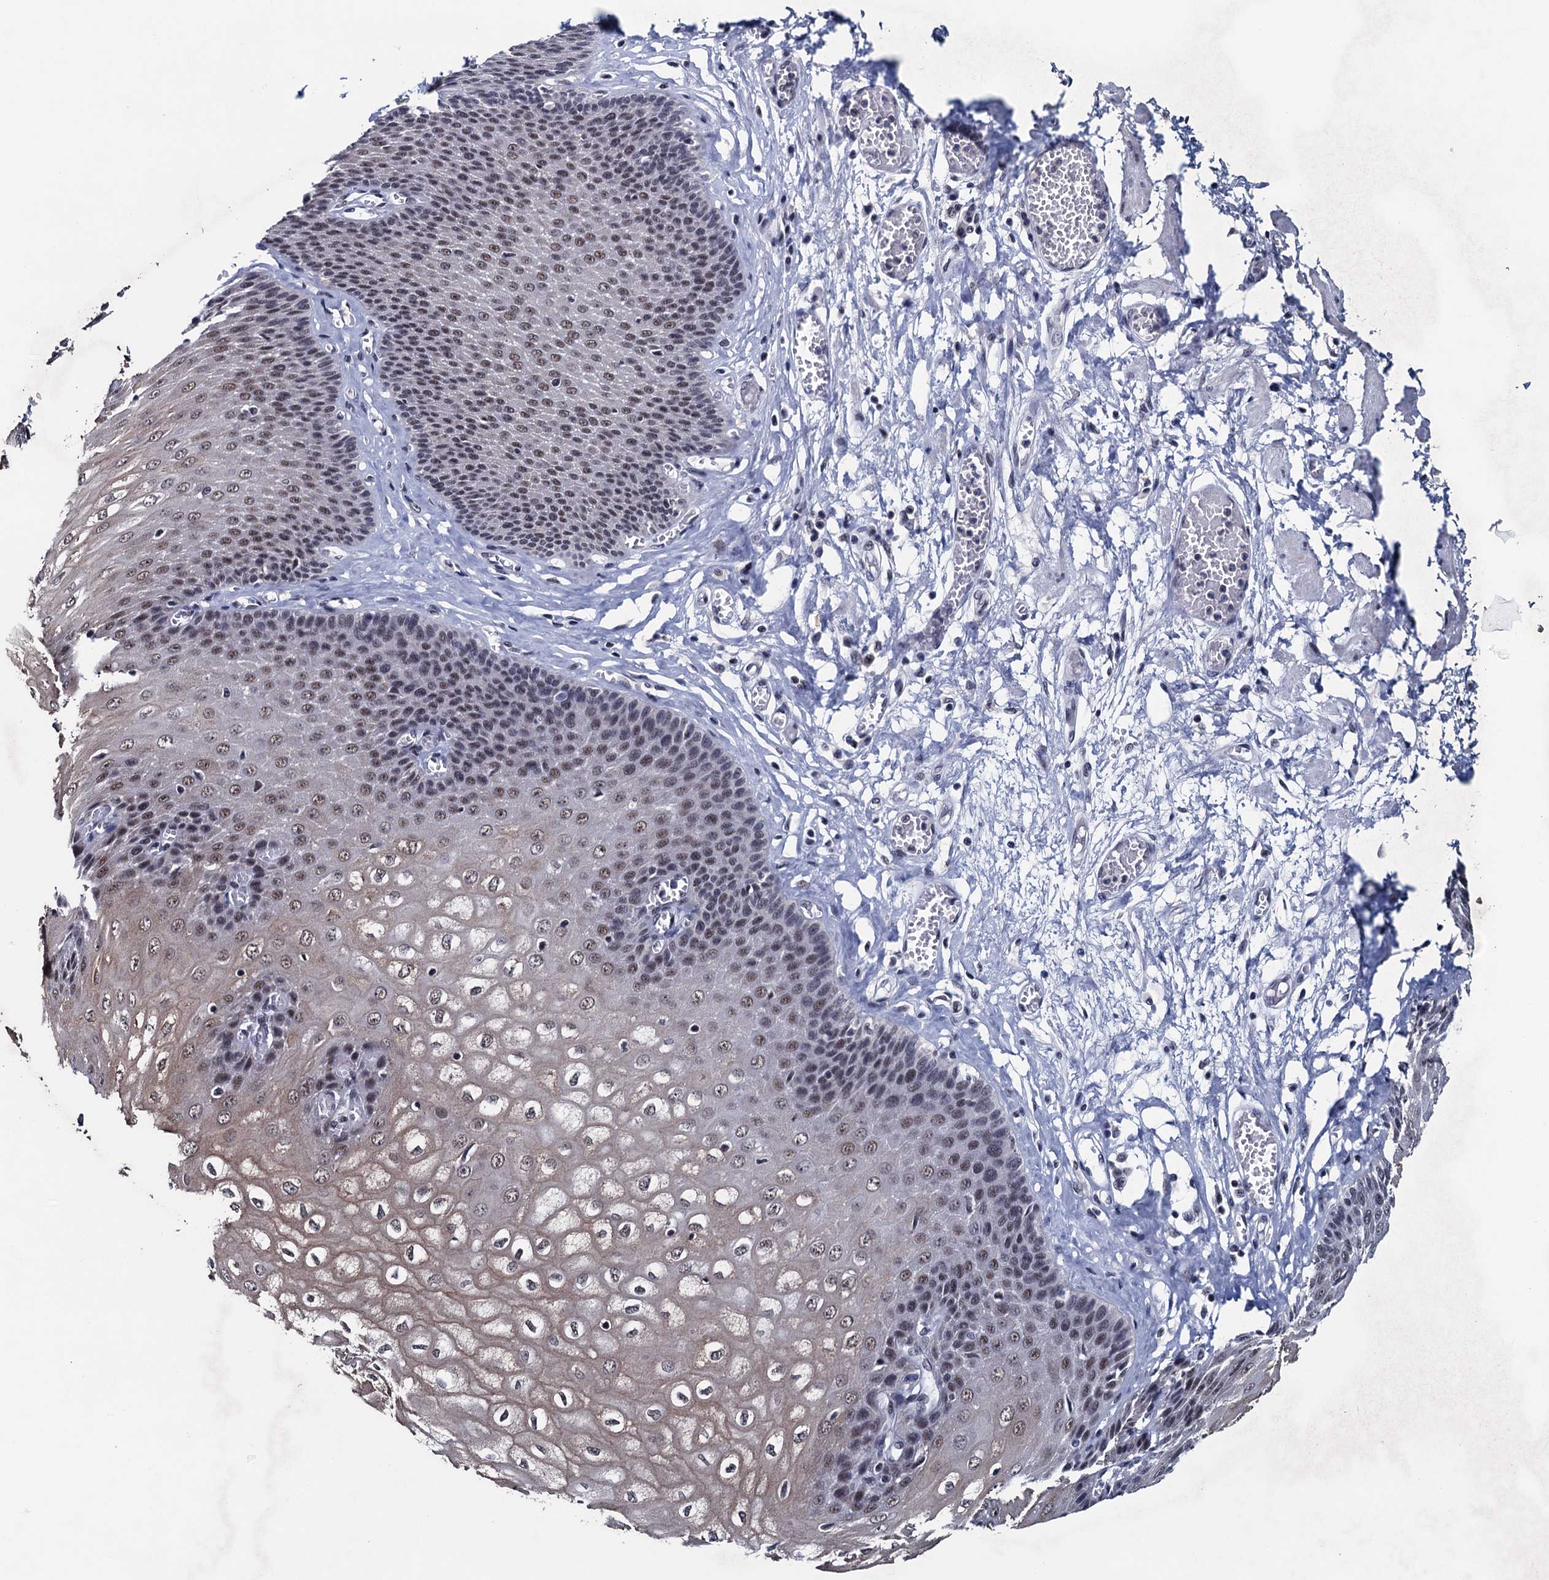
{"staining": {"intensity": "moderate", "quantity": "25%-75%", "location": "cytoplasmic/membranous,nuclear"}, "tissue": "esophagus", "cell_type": "Squamous epithelial cells", "image_type": "normal", "snomed": [{"axis": "morphology", "description": "Normal tissue, NOS"}, {"axis": "topography", "description": "Esophagus"}], "caption": "Immunohistochemical staining of unremarkable esophagus exhibits 25%-75% levels of moderate cytoplasmic/membranous,nuclear protein expression in about 25%-75% of squamous epithelial cells.", "gene": "FNBP4", "patient": {"sex": "male", "age": 60}}